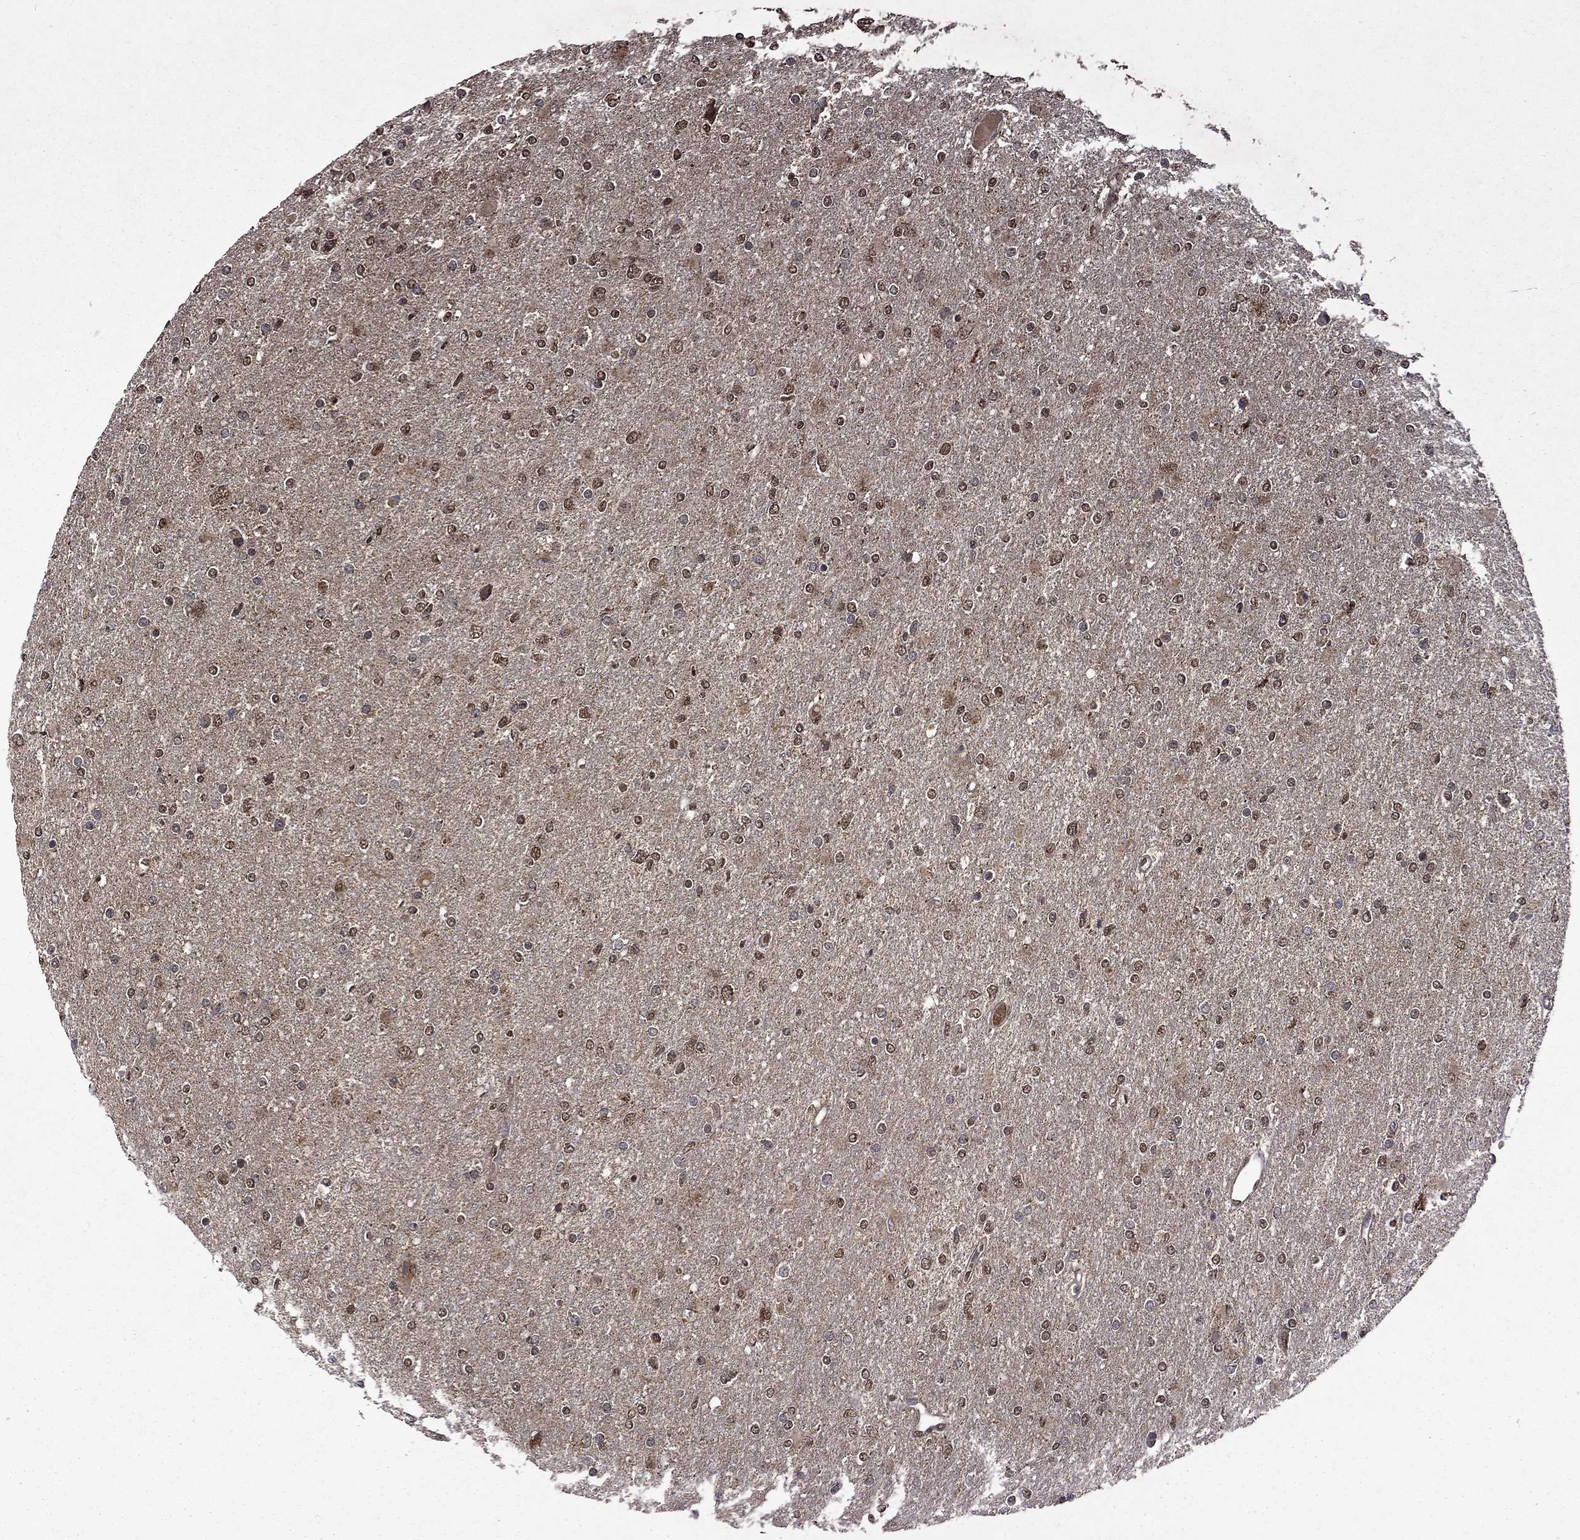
{"staining": {"intensity": "moderate", "quantity": ">75%", "location": "cytoplasmic/membranous,nuclear"}, "tissue": "glioma", "cell_type": "Tumor cells", "image_type": "cancer", "snomed": [{"axis": "morphology", "description": "Glioma, malignant, High grade"}, {"axis": "topography", "description": "Cerebral cortex"}], "caption": "A high-resolution micrograph shows IHC staining of malignant glioma (high-grade), which demonstrates moderate cytoplasmic/membranous and nuclear expression in about >75% of tumor cells. The protein of interest is shown in brown color, while the nuclei are stained blue.", "gene": "ITM2B", "patient": {"sex": "male", "age": 70}}